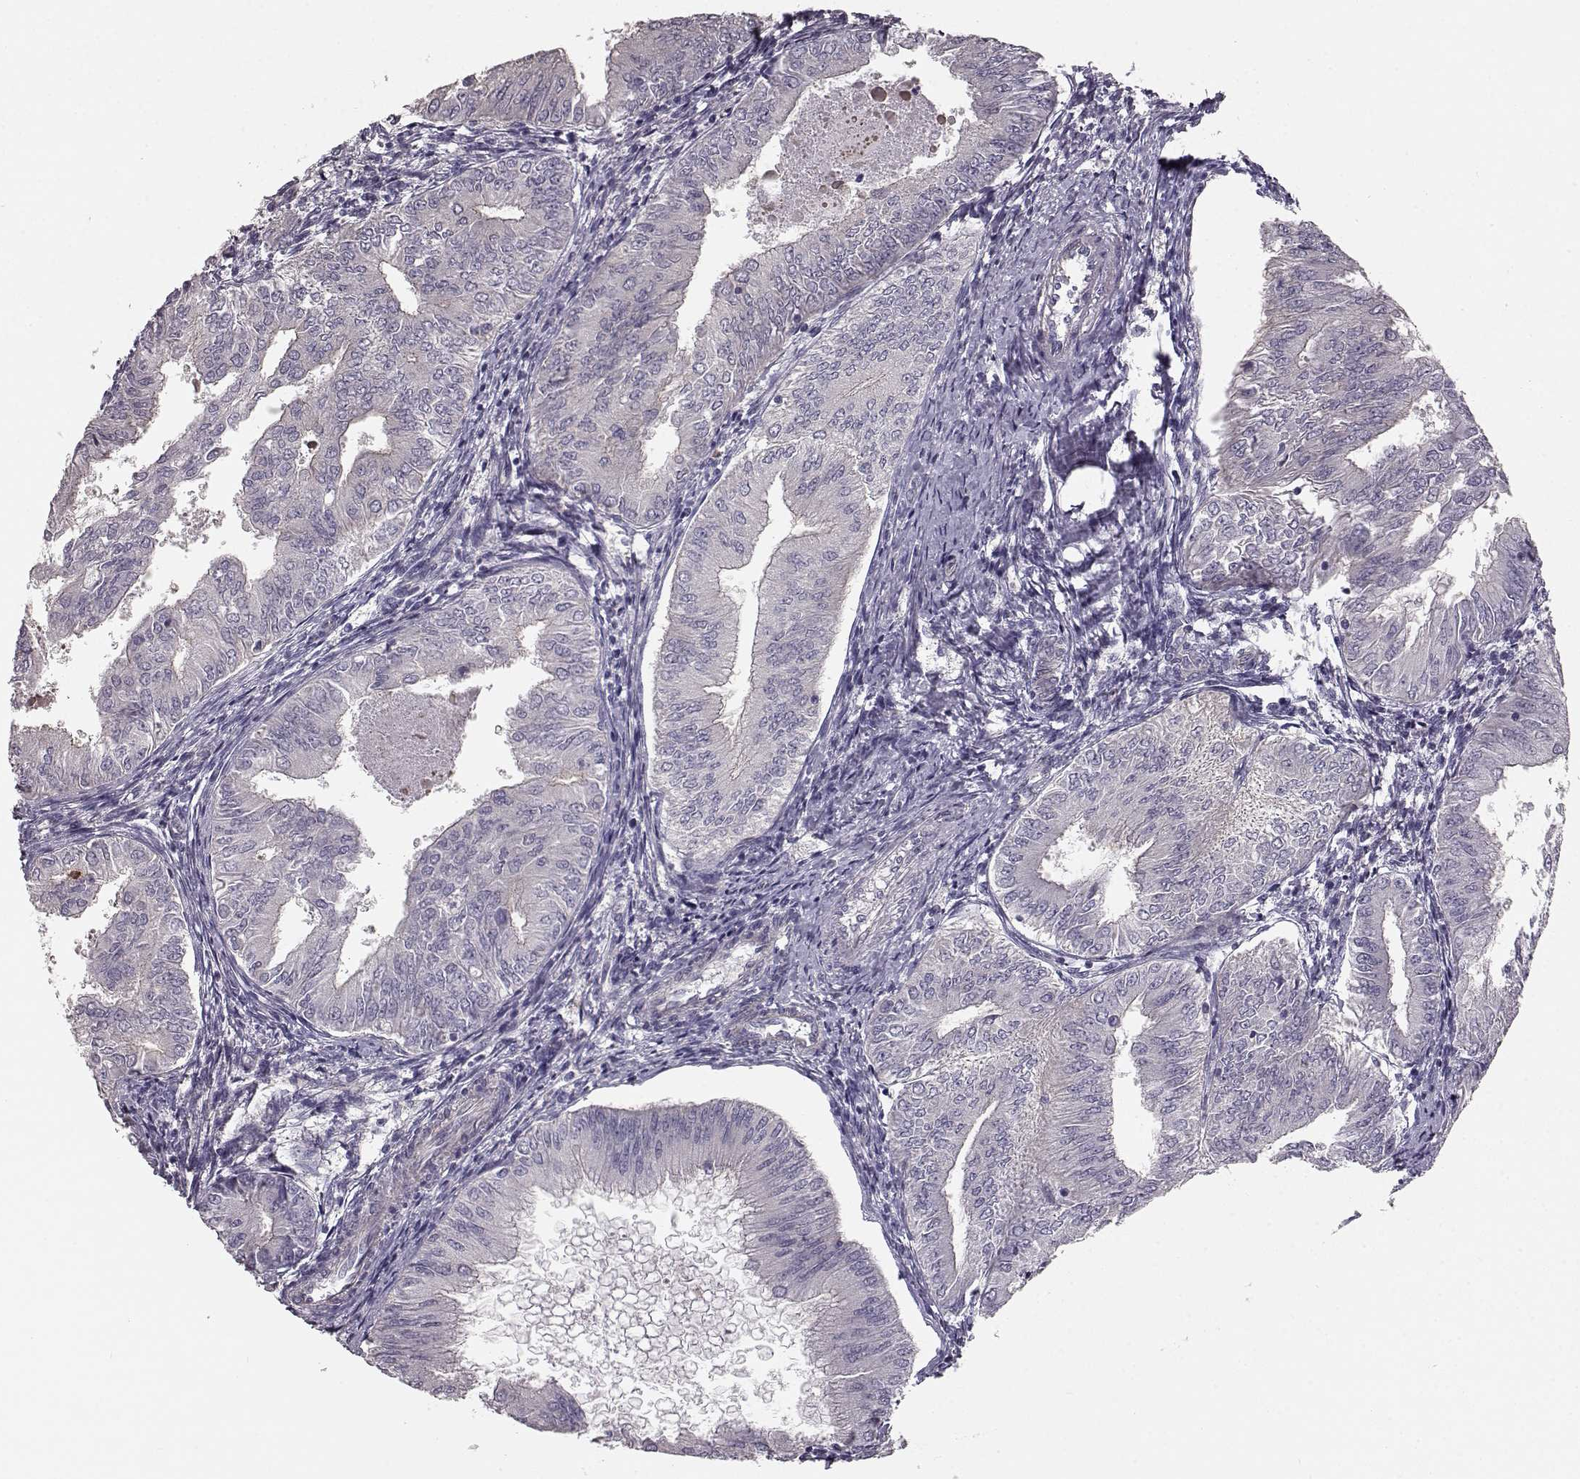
{"staining": {"intensity": "negative", "quantity": "none", "location": "none"}, "tissue": "endometrial cancer", "cell_type": "Tumor cells", "image_type": "cancer", "snomed": [{"axis": "morphology", "description": "Adenocarcinoma, NOS"}, {"axis": "topography", "description": "Endometrium"}], "caption": "Protein analysis of endometrial adenocarcinoma demonstrates no significant positivity in tumor cells.", "gene": "GPR50", "patient": {"sex": "female", "age": 53}}